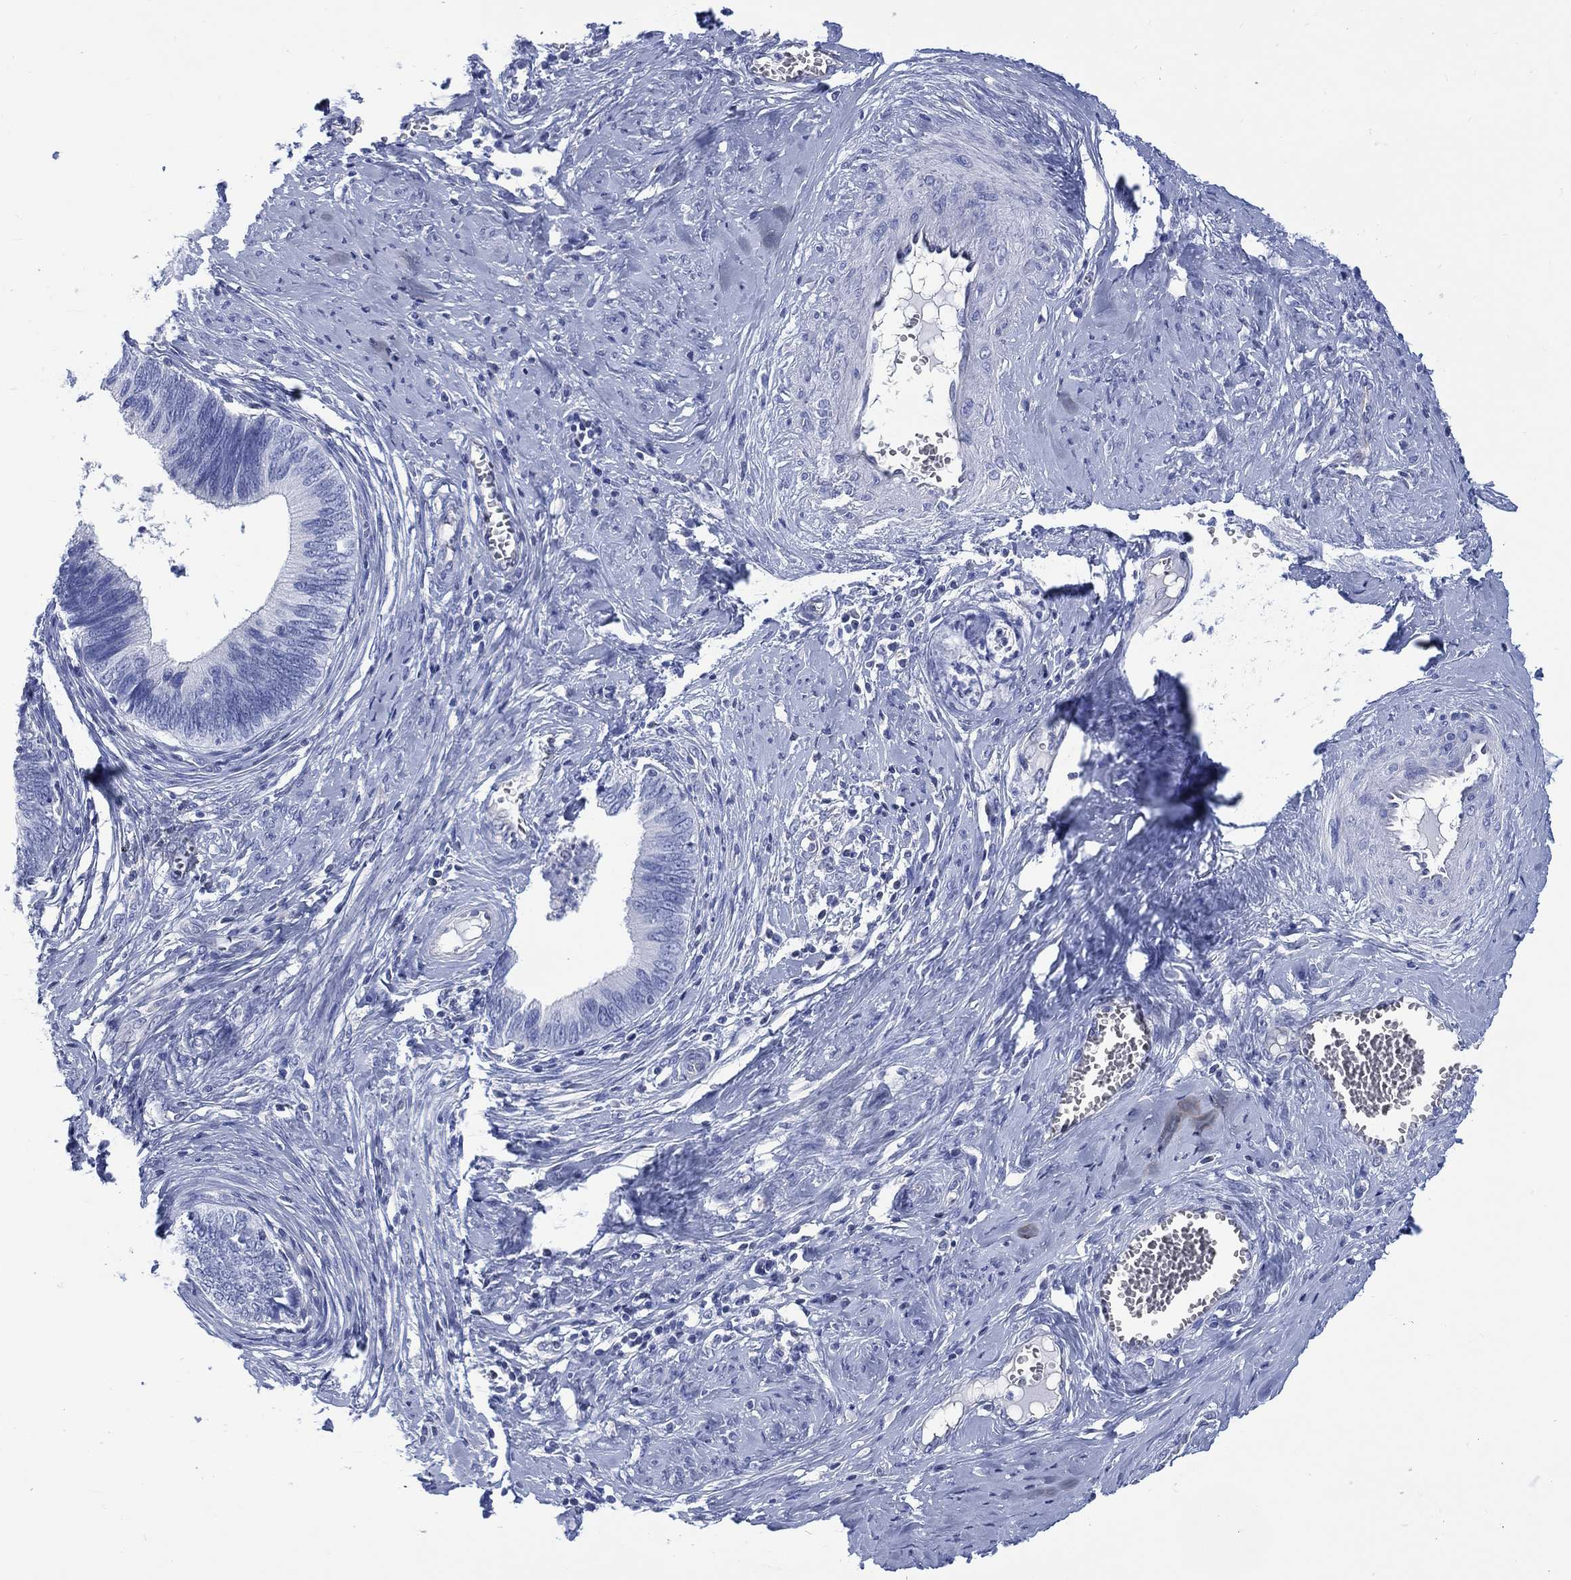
{"staining": {"intensity": "negative", "quantity": "none", "location": "none"}, "tissue": "cervical cancer", "cell_type": "Tumor cells", "image_type": "cancer", "snomed": [{"axis": "morphology", "description": "Adenocarcinoma, NOS"}, {"axis": "topography", "description": "Cervix"}], "caption": "Tumor cells are negative for brown protein staining in cervical adenocarcinoma.", "gene": "DDI1", "patient": {"sex": "female", "age": 42}}